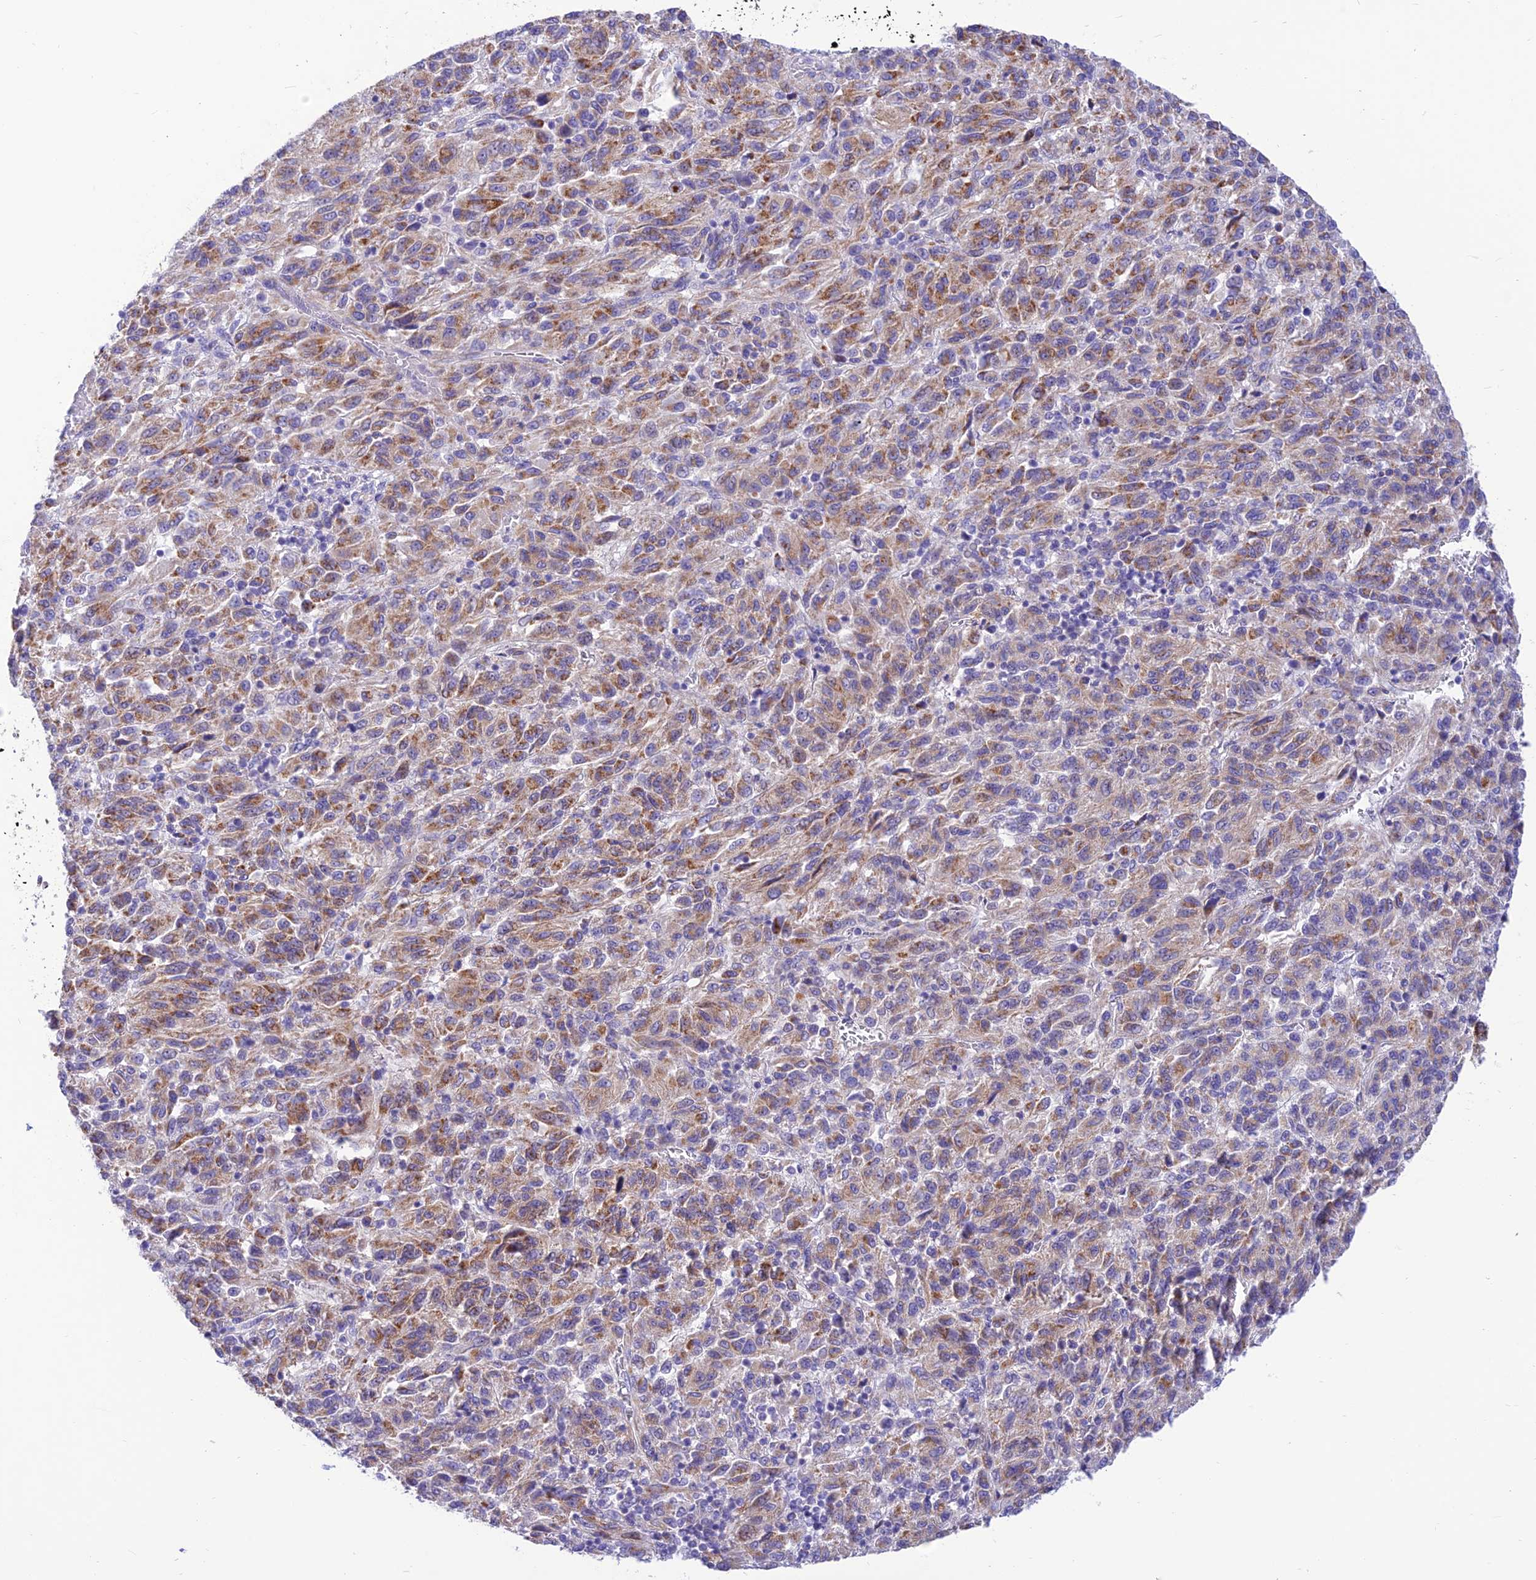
{"staining": {"intensity": "moderate", "quantity": ">75%", "location": "cytoplasmic/membranous"}, "tissue": "melanoma", "cell_type": "Tumor cells", "image_type": "cancer", "snomed": [{"axis": "morphology", "description": "Malignant melanoma, Metastatic site"}, {"axis": "topography", "description": "Lung"}], "caption": "IHC of human melanoma reveals medium levels of moderate cytoplasmic/membranous expression in about >75% of tumor cells.", "gene": "FAM186B", "patient": {"sex": "male", "age": 64}}